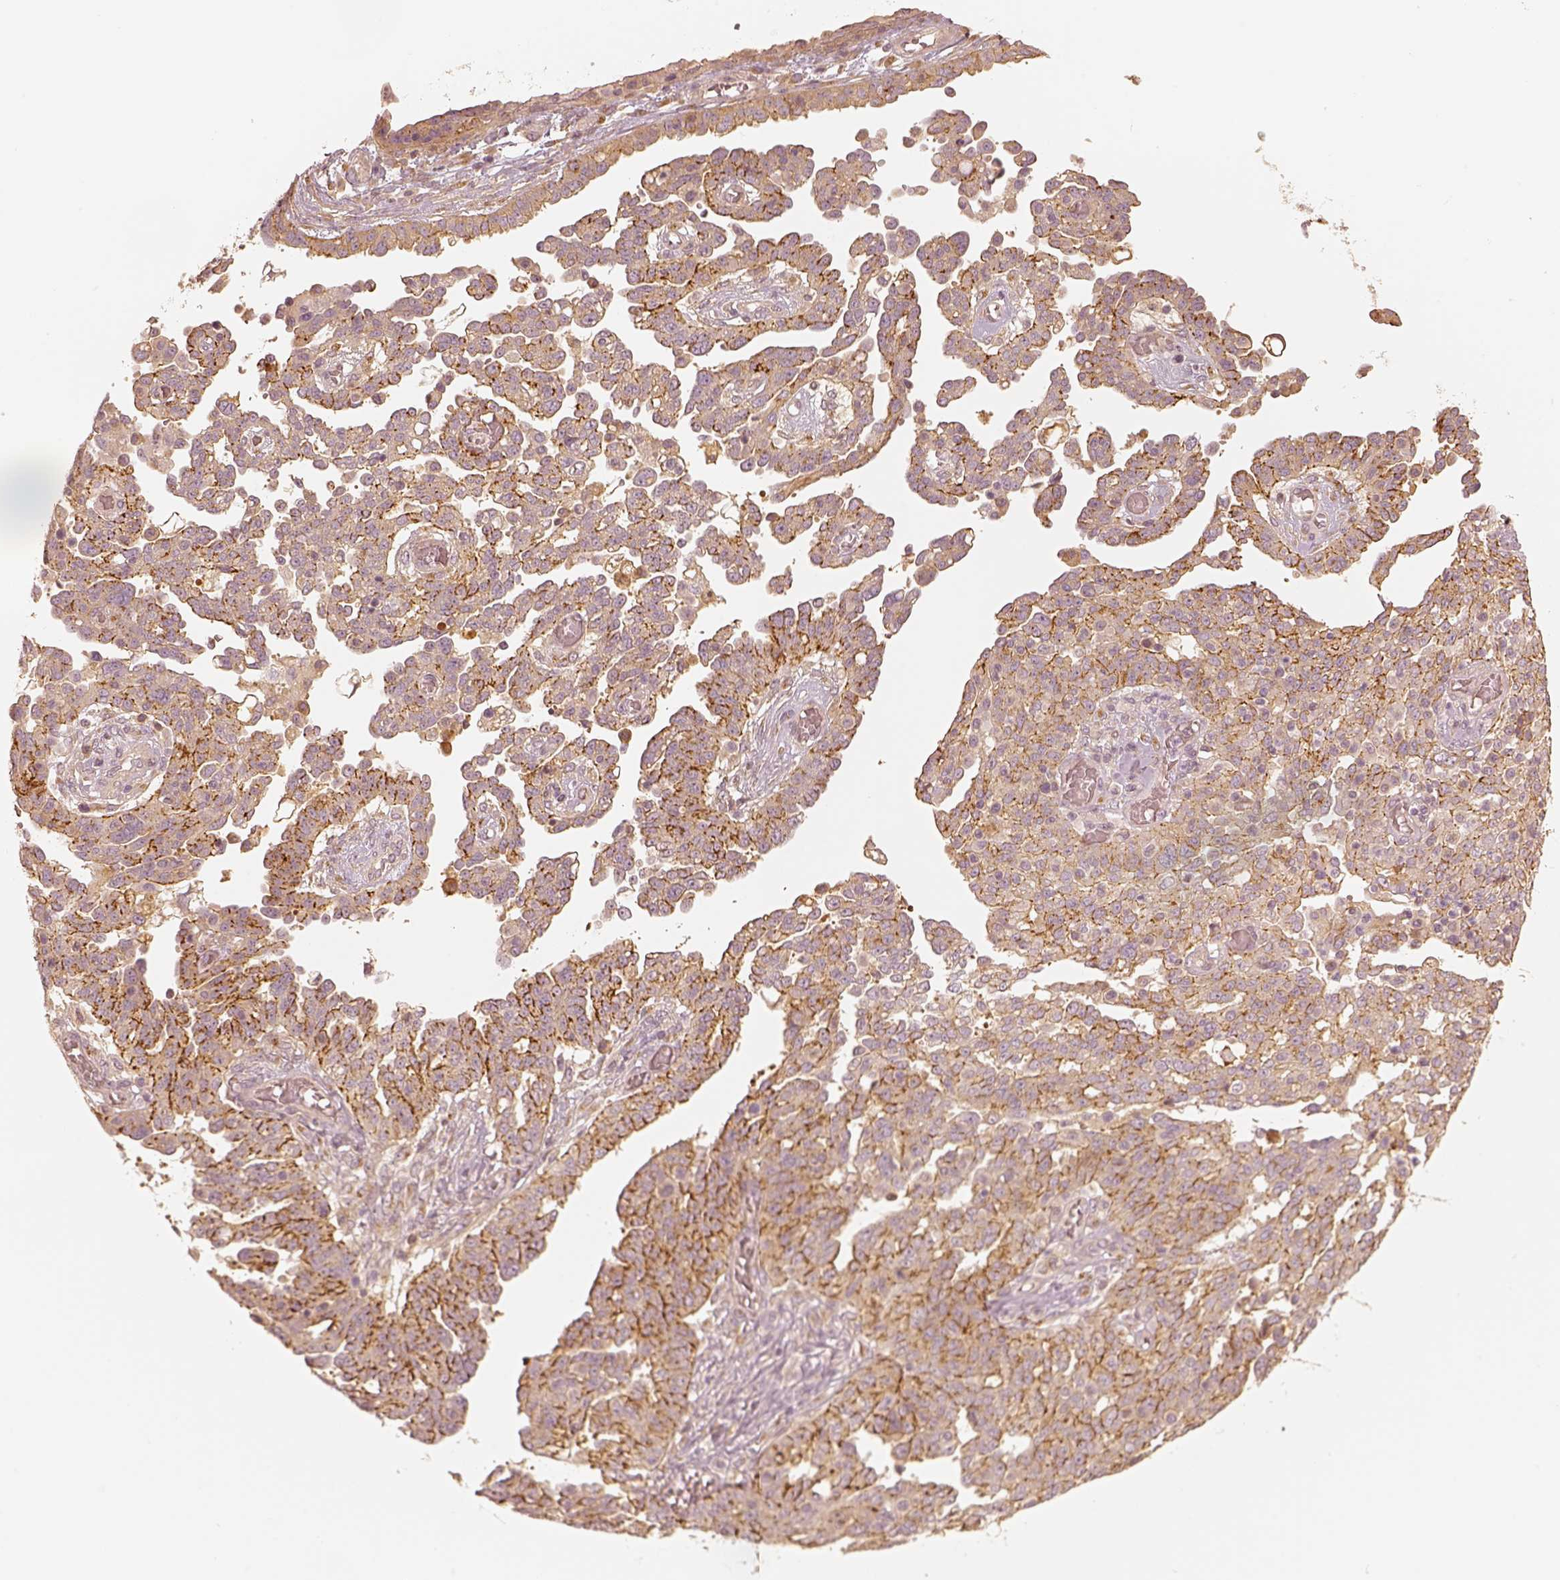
{"staining": {"intensity": "moderate", "quantity": ">75%", "location": "cytoplasmic/membranous"}, "tissue": "ovarian cancer", "cell_type": "Tumor cells", "image_type": "cancer", "snomed": [{"axis": "morphology", "description": "Cystadenocarcinoma, serous, NOS"}, {"axis": "topography", "description": "Ovary"}], "caption": "A medium amount of moderate cytoplasmic/membranous expression is seen in approximately >75% of tumor cells in ovarian cancer tissue.", "gene": "GORASP2", "patient": {"sex": "female", "age": 67}}